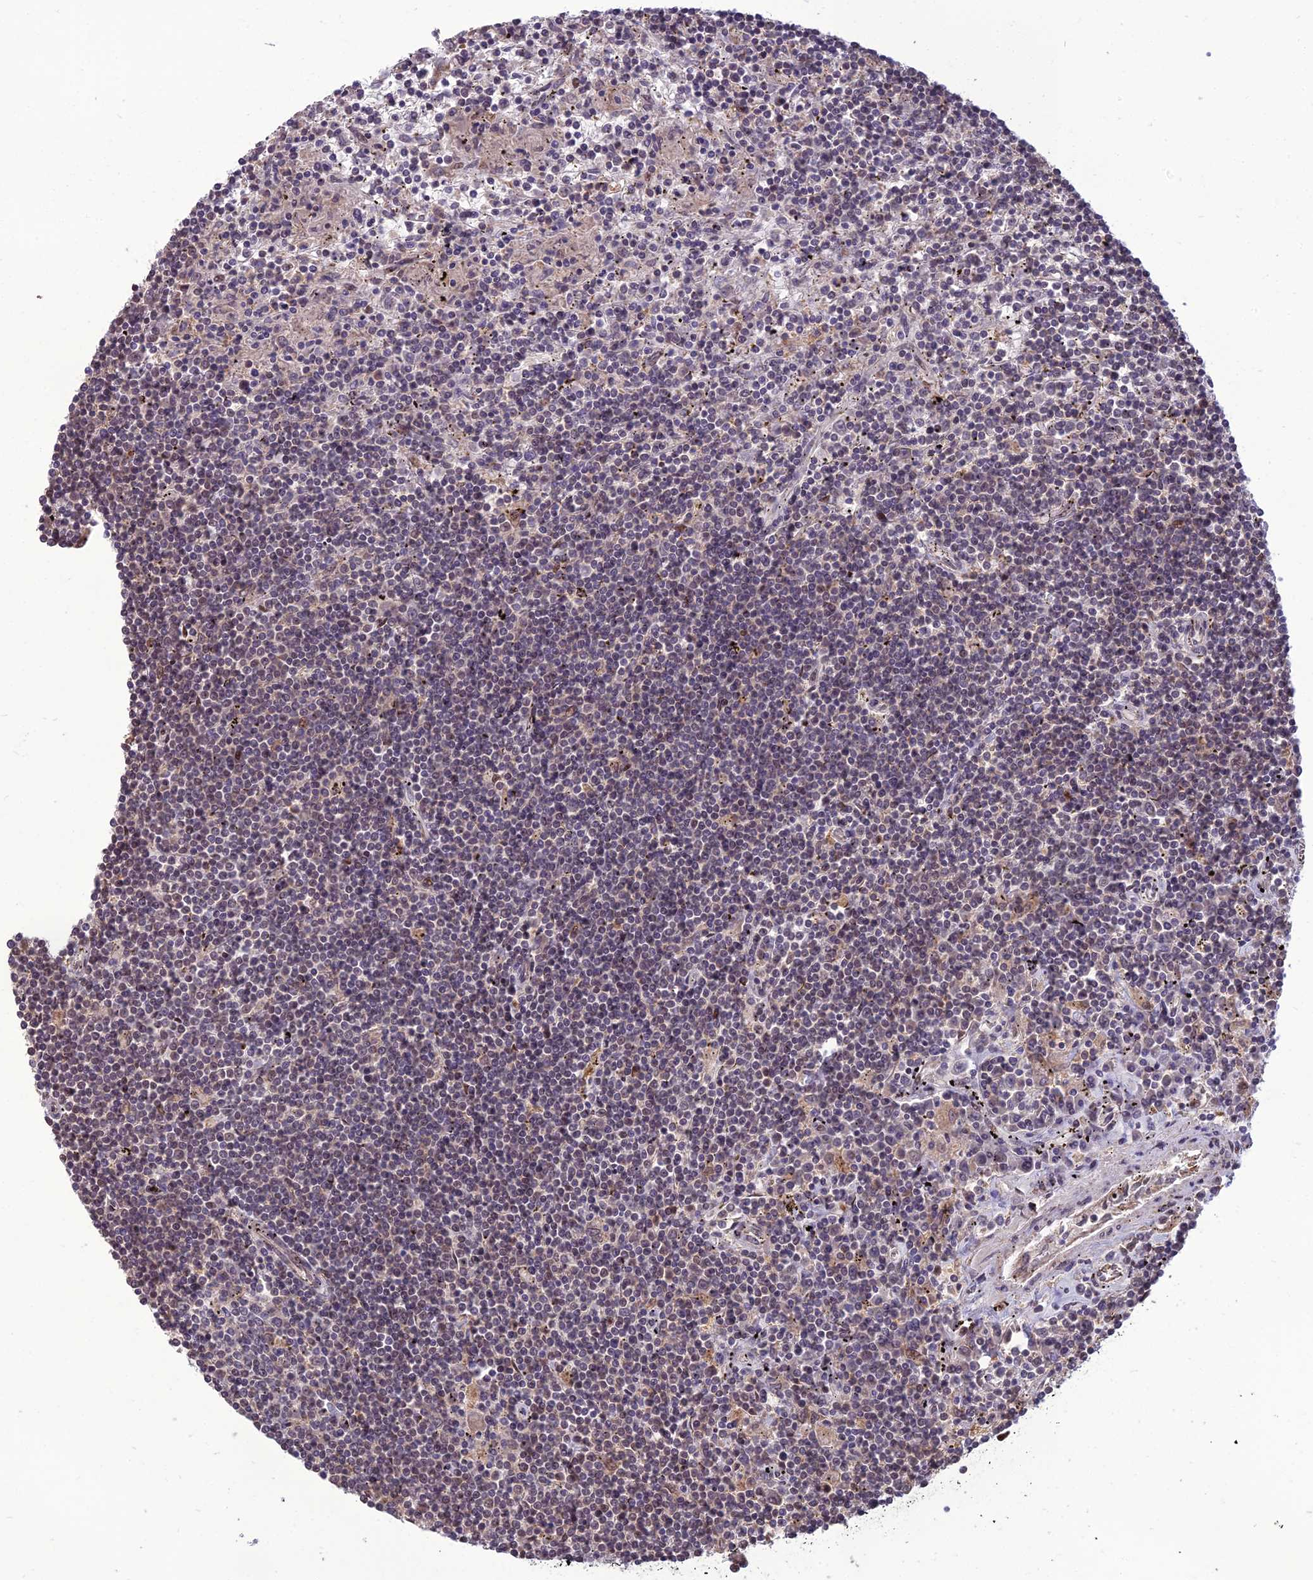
{"staining": {"intensity": "weak", "quantity": "<25%", "location": "nuclear"}, "tissue": "lymphoma", "cell_type": "Tumor cells", "image_type": "cancer", "snomed": [{"axis": "morphology", "description": "Malignant lymphoma, non-Hodgkin's type, Low grade"}, {"axis": "topography", "description": "Spleen"}], "caption": "Immunohistochemical staining of lymphoma displays no significant positivity in tumor cells.", "gene": "NR4A3", "patient": {"sex": "male", "age": 76}}